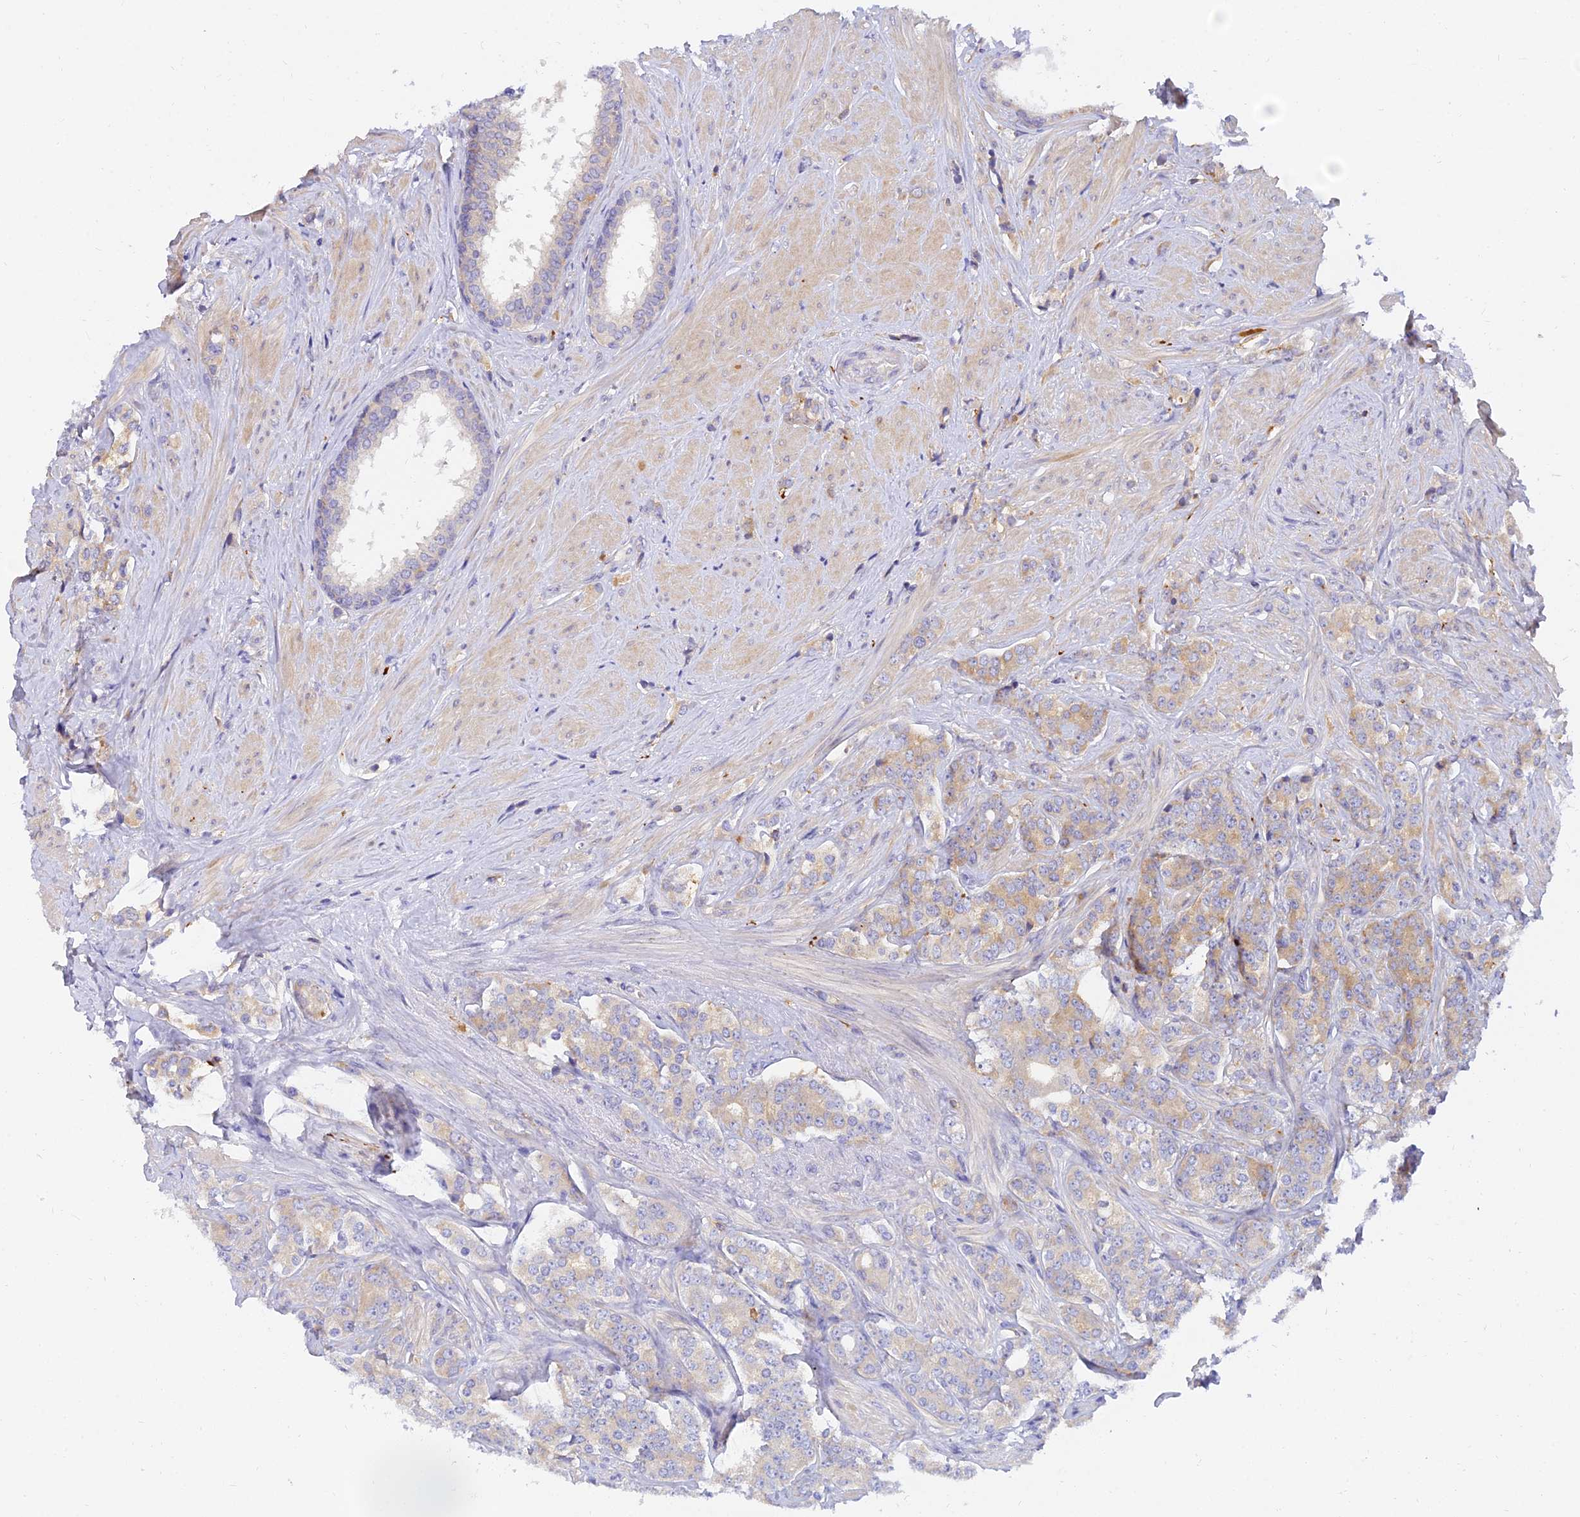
{"staining": {"intensity": "weak", "quantity": "25%-75%", "location": "cytoplasmic/membranous"}, "tissue": "prostate cancer", "cell_type": "Tumor cells", "image_type": "cancer", "snomed": [{"axis": "morphology", "description": "Adenocarcinoma, High grade"}, {"axis": "topography", "description": "Prostate"}], "caption": "The immunohistochemical stain highlights weak cytoplasmic/membranous positivity in tumor cells of prostate adenocarcinoma (high-grade) tissue.", "gene": "ARL8B", "patient": {"sex": "male", "age": 62}}